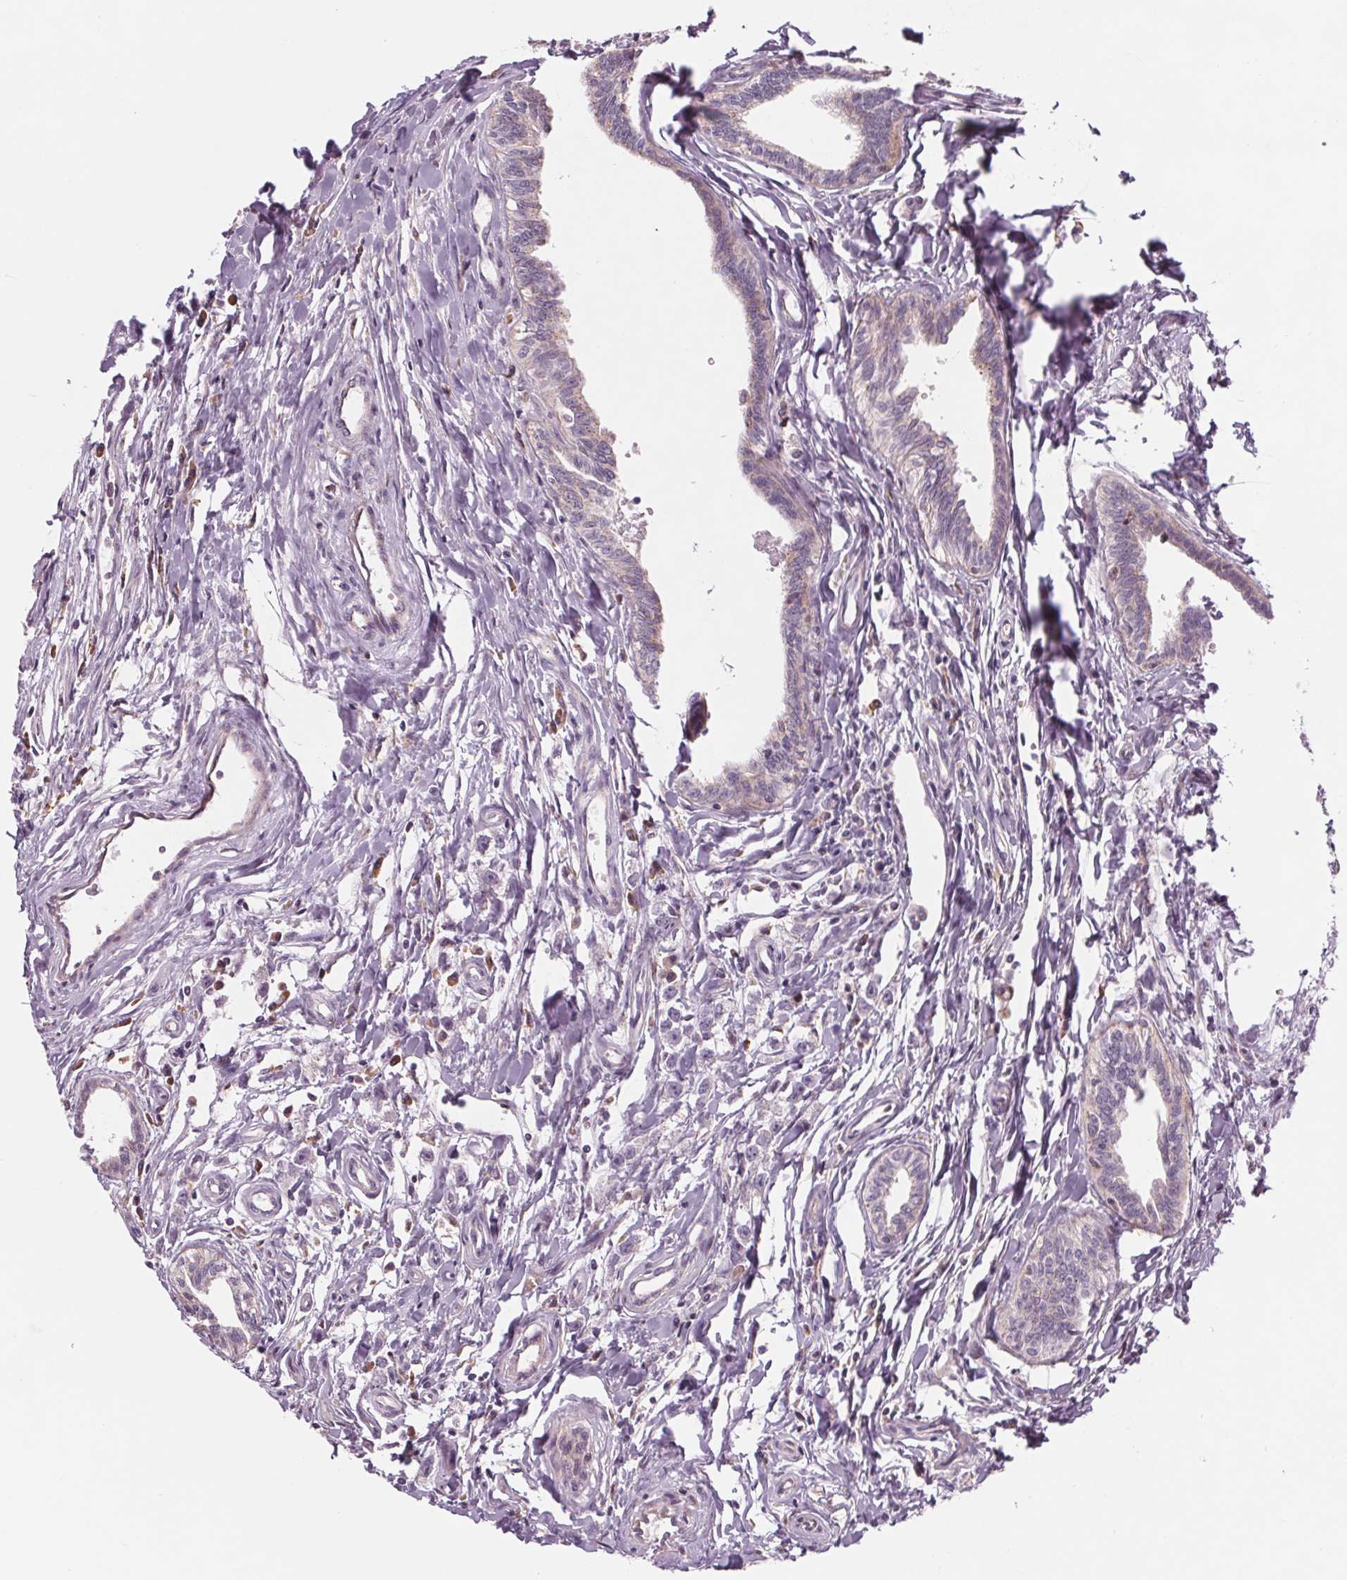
{"staining": {"intensity": "weak", "quantity": "<25%", "location": "cytoplasmic/membranous"}, "tissue": "testis cancer", "cell_type": "Tumor cells", "image_type": "cancer", "snomed": [{"axis": "morphology", "description": "Carcinoma, Embryonal, NOS"}, {"axis": "morphology", "description": "Teratoma, malignant, NOS"}, {"axis": "topography", "description": "Testis"}], "caption": "Testis malignant teratoma stained for a protein using immunohistochemistry (IHC) displays no expression tumor cells.", "gene": "SAMD5", "patient": {"sex": "male", "age": 24}}